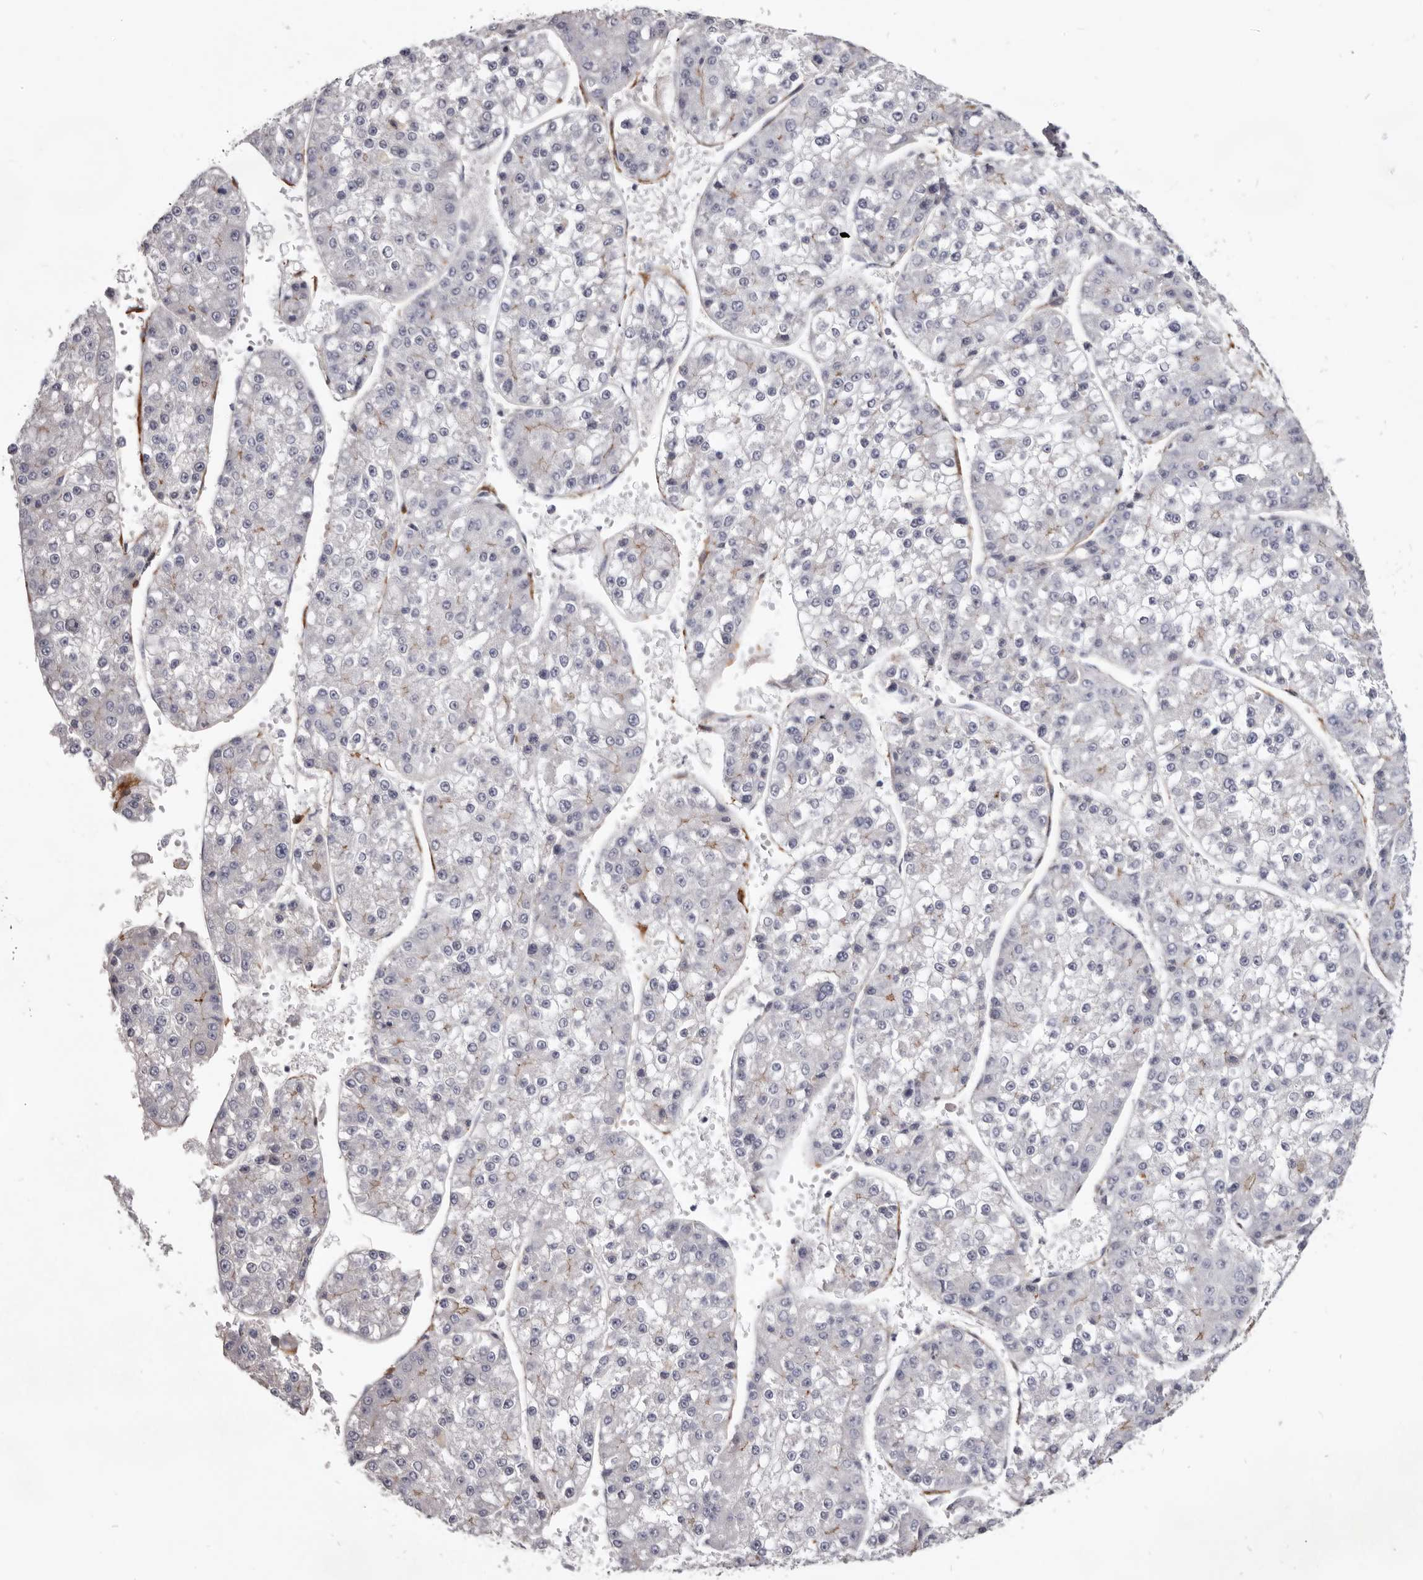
{"staining": {"intensity": "negative", "quantity": "none", "location": "none"}, "tissue": "liver cancer", "cell_type": "Tumor cells", "image_type": "cancer", "snomed": [{"axis": "morphology", "description": "Carcinoma, Hepatocellular, NOS"}, {"axis": "topography", "description": "Liver"}], "caption": "This is an IHC image of human liver hepatocellular carcinoma. There is no expression in tumor cells.", "gene": "CGN", "patient": {"sex": "female", "age": 73}}